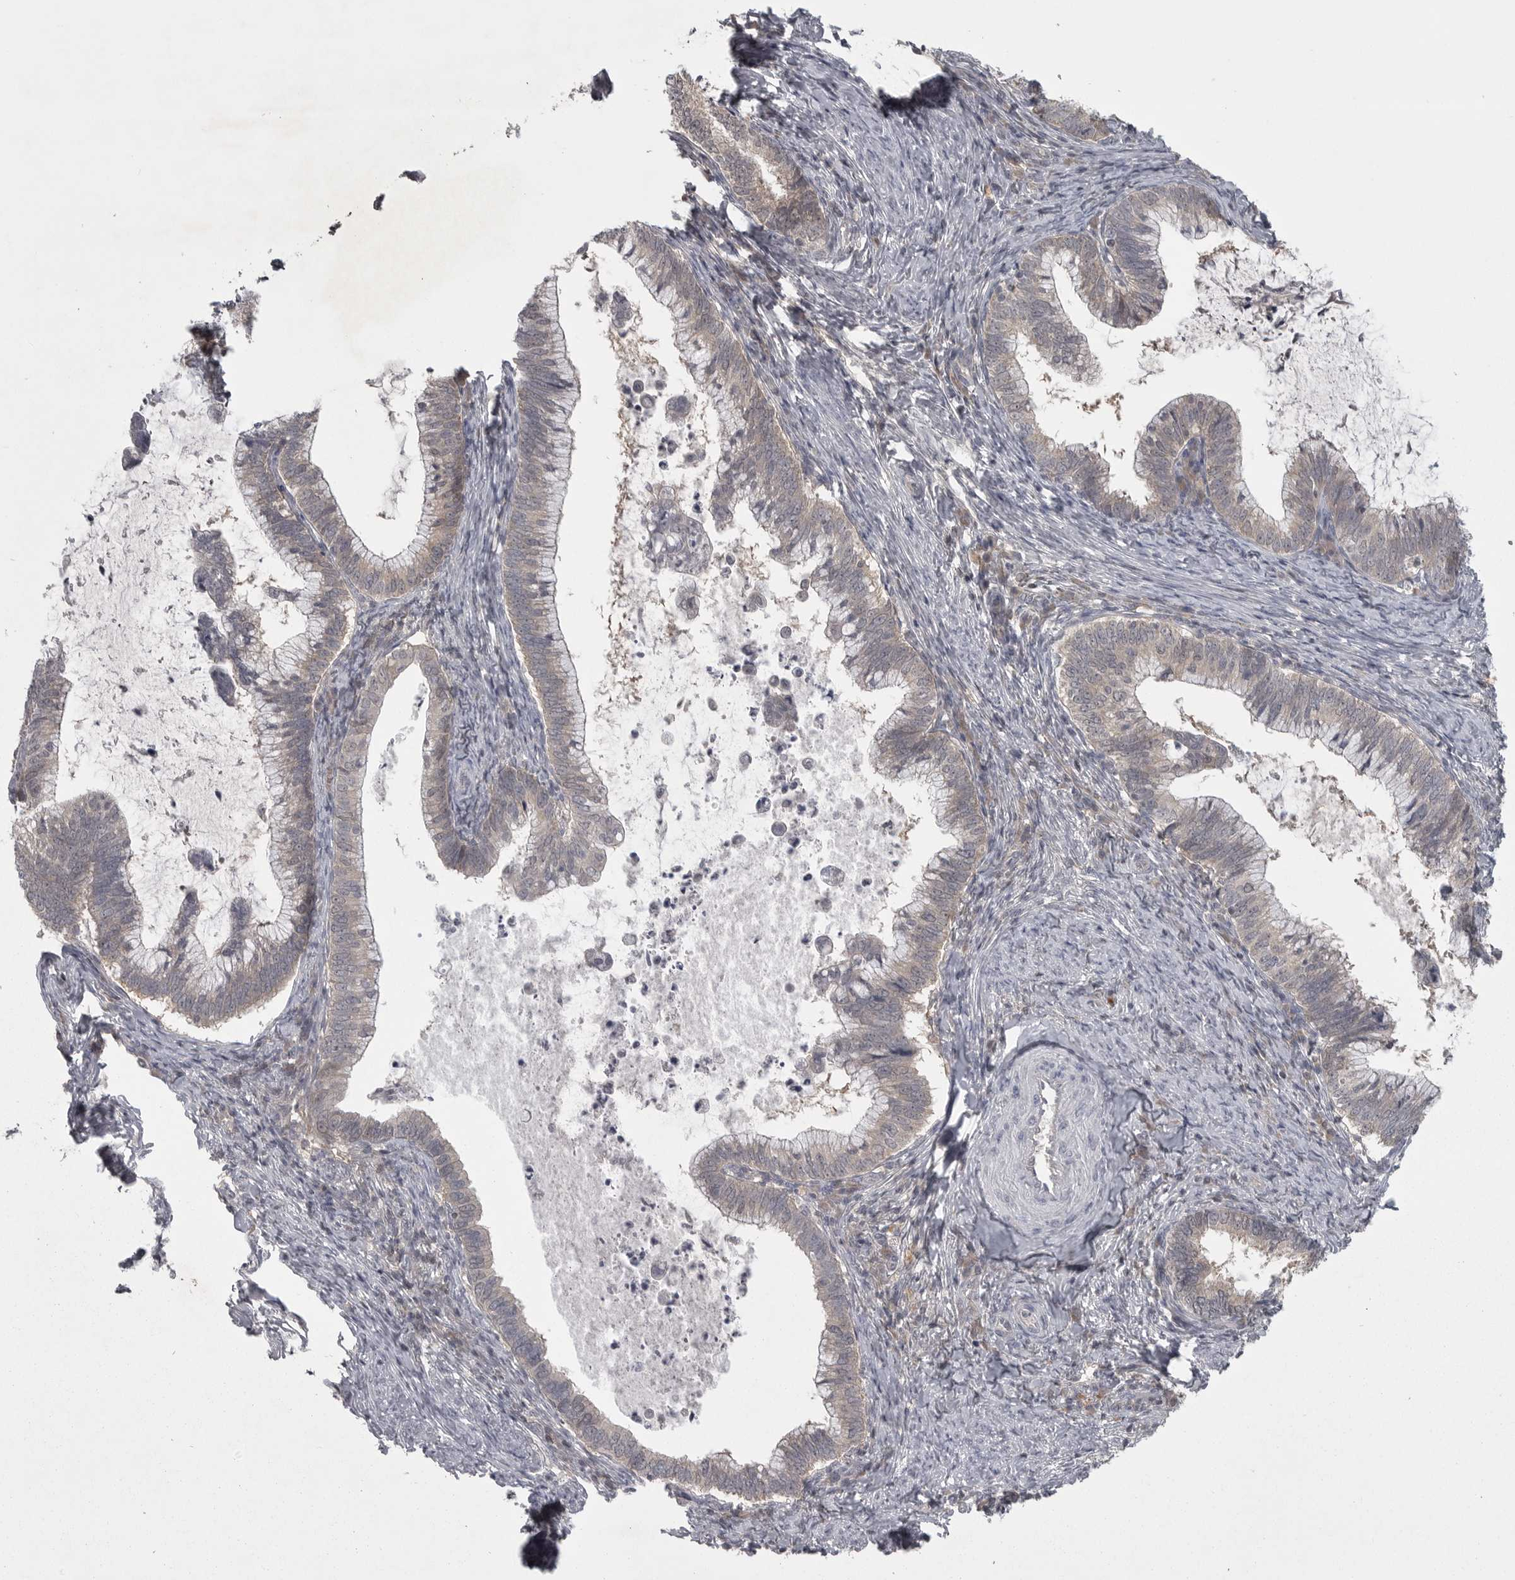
{"staining": {"intensity": "weak", "quantity": "25%-75%", "location": "cytoplasmic/membranous"}, "tissue": "cervical cancer", "cell_type": "Tumor cells", "image_type": "cancer", "snomed": [{"axis": "morphology", "description": "Adenocarcinoma, NOS"}, {"axis": "topography", "description": "Cervix"}], "caption": "Approximately 25%-75% of tumor cells in human cervical adenocarcinoma reveal weak cytoplasmic/membranous protein staining as visualized by brown immunohistochemical staining.", "gene": "PHF13", "patient": {"sex": "female", "age": 36}}